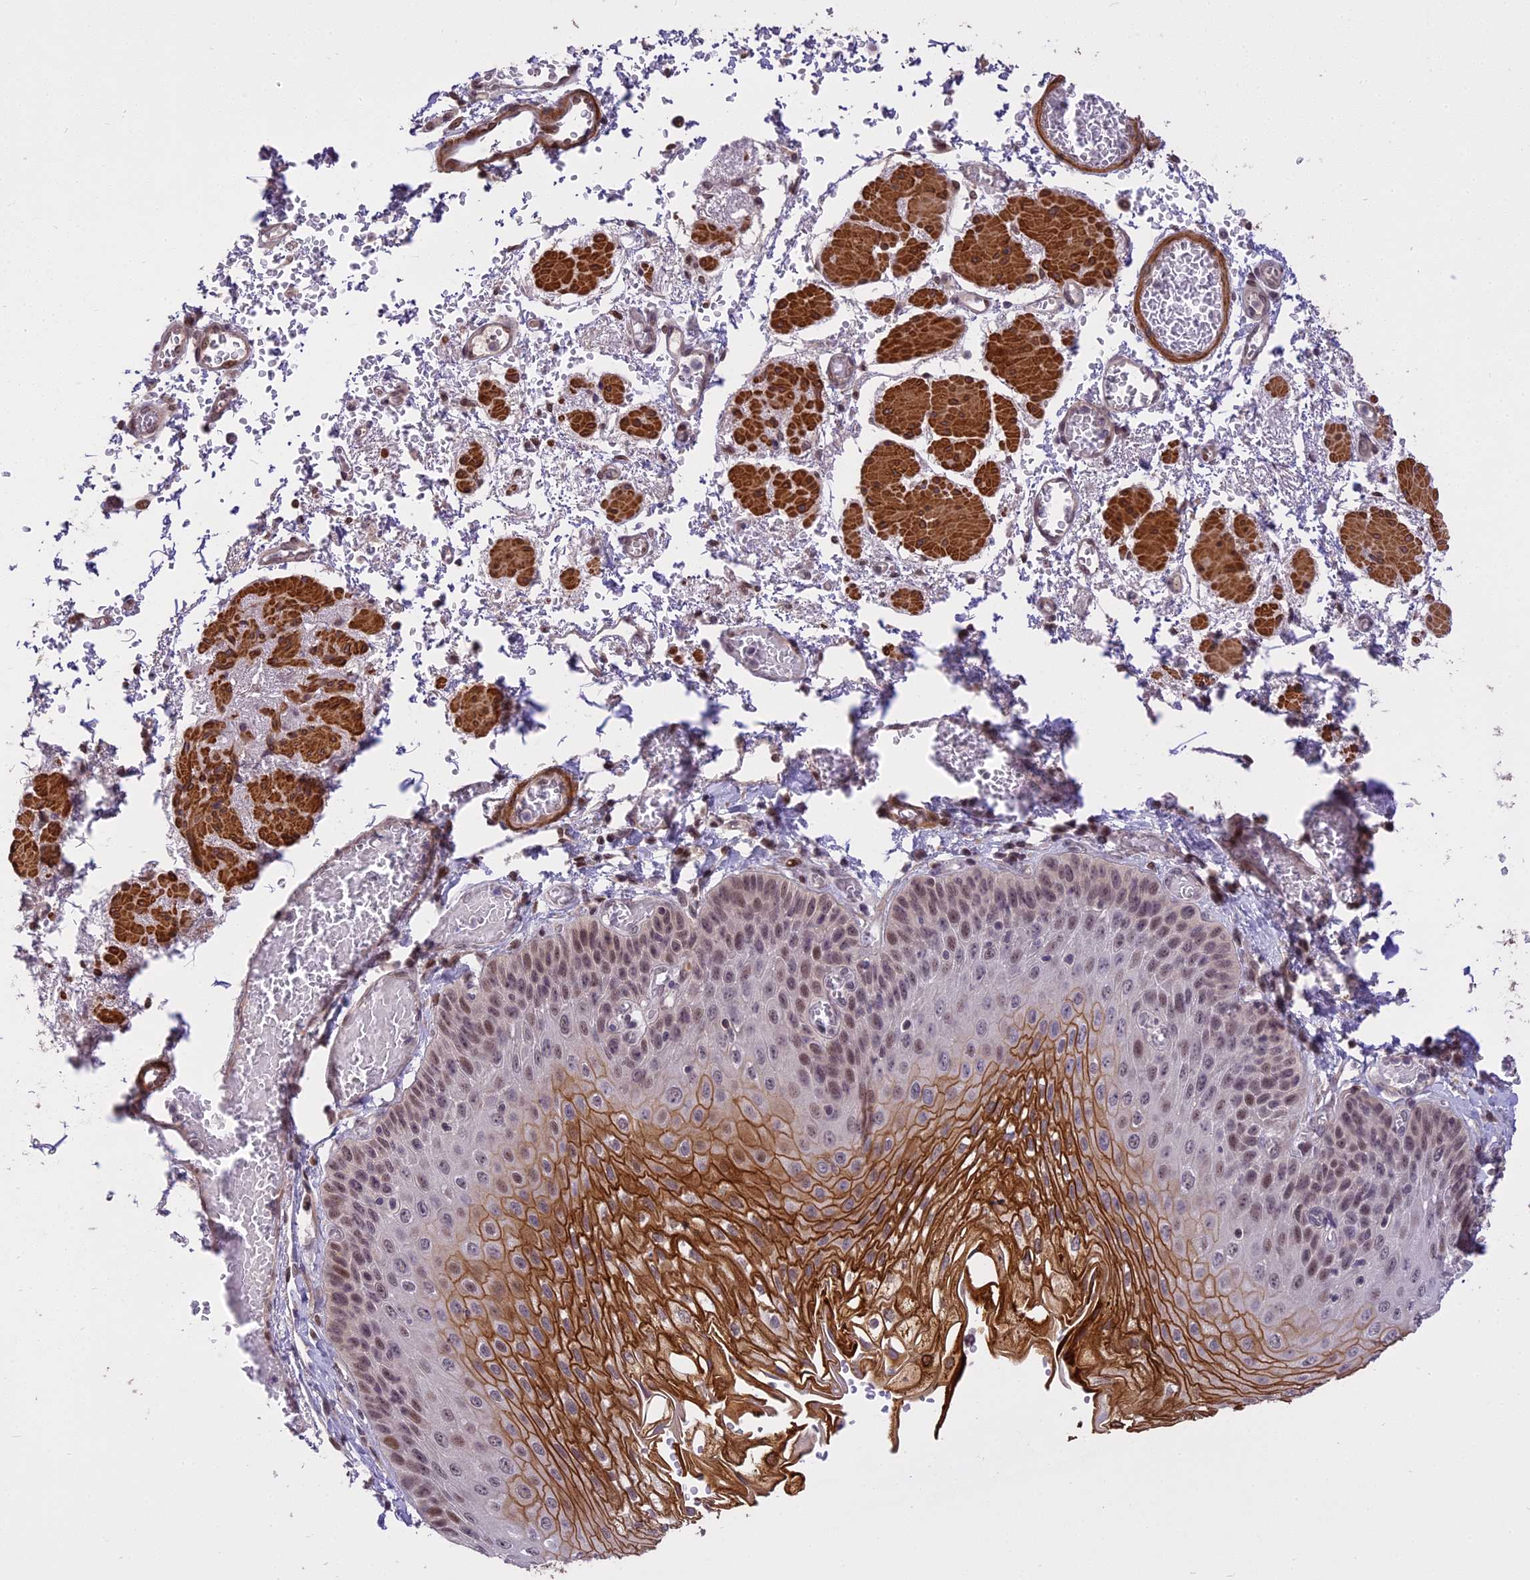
{"staining": {"intensity": "strong", "quantity": "25%-75%", "location": "cytoplasmic/membranous,nuclear"}, "tissue": "esophagus", "cell_type": "Squamous epithelial cells", "image_type": "normal", "snomed": [{"axis": "morphology", "description": "Normal tissue, NOS"}, {"axis": "topography", "description": "Esophagus"}], "caption": "Squamous epithelial cells display high levels of strong cytoplasmic/membranous,nuclear positivity in about 25%-75% of cells in normal human esophagus. (IHC, brightfield microscopy, high magnification).", "gene": "PRELID2", "patient": {"sex": "male", "age": 81}}